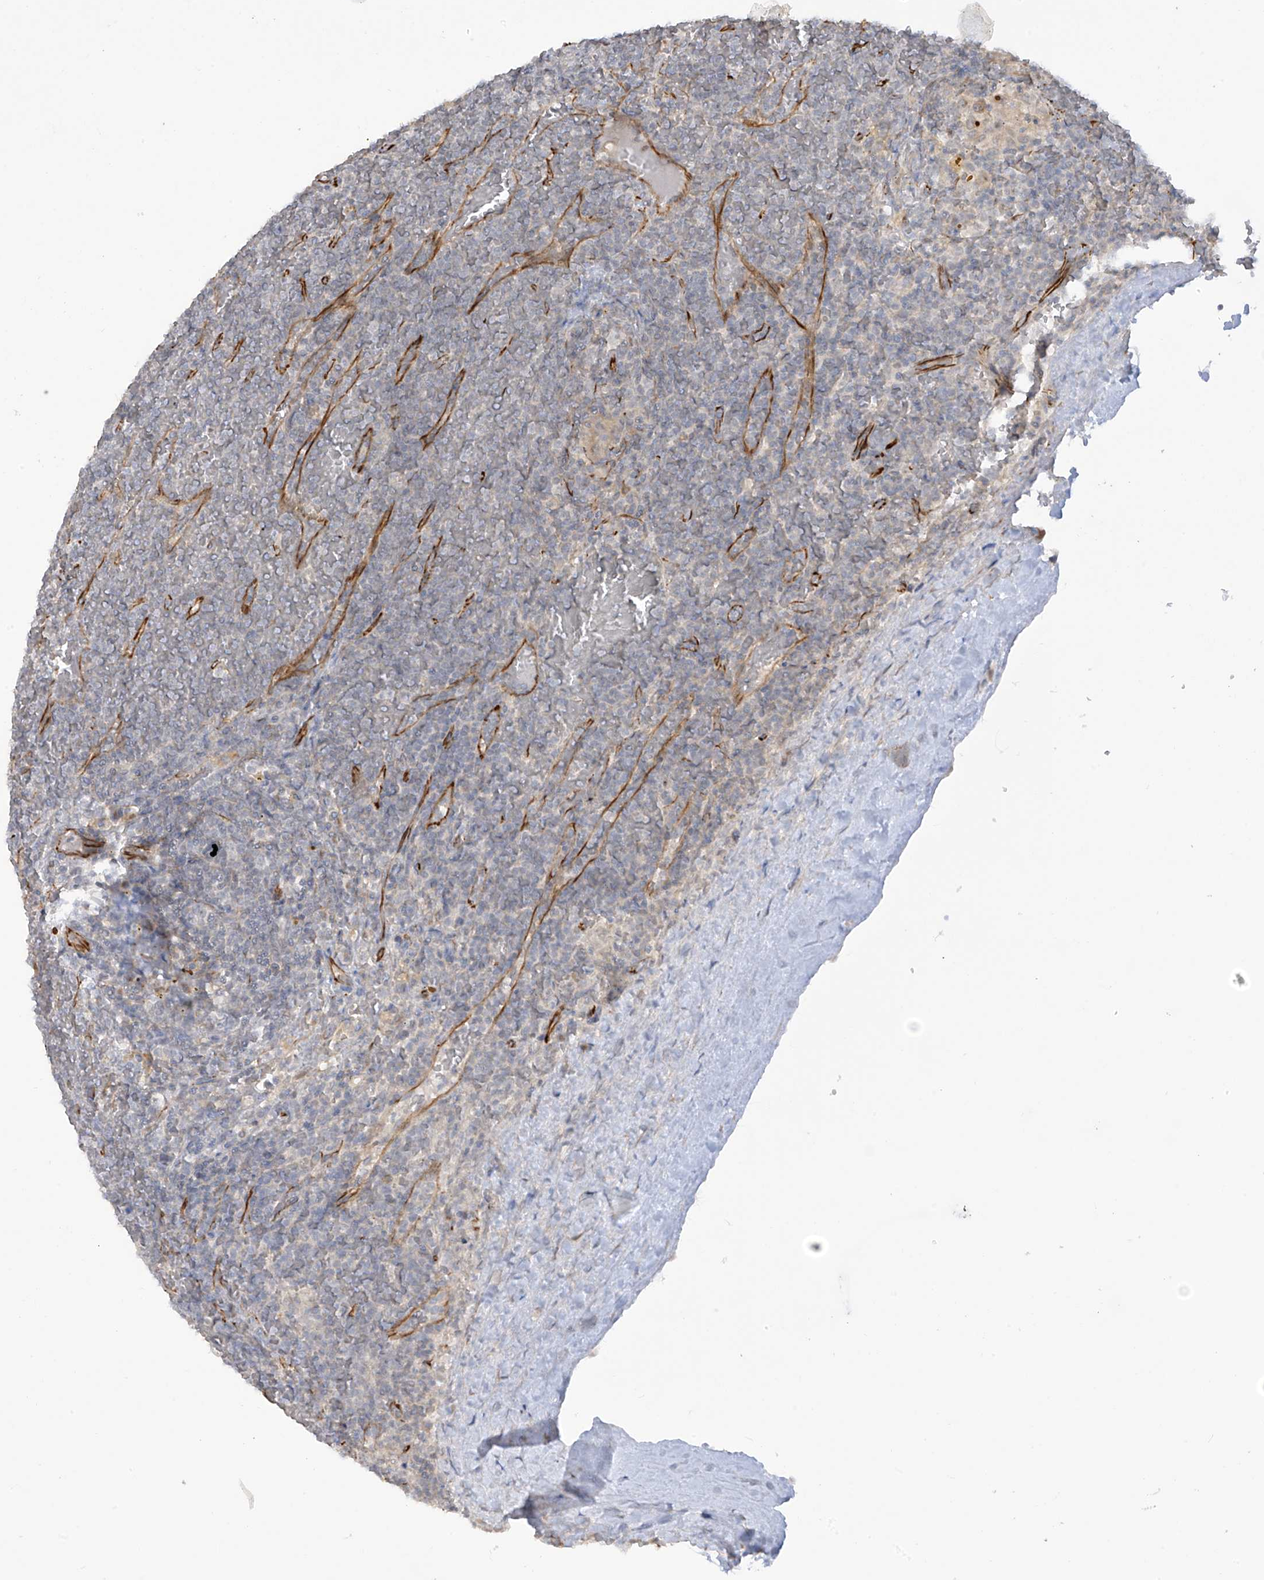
{"staining": {"intensity": "negative", "quantity": "none", "location": "none"}, "tissue": "lymphoma", "cell_type": "Tumor cells", "image_type": "cancer", "snomed": [{"axis": "morphology", "description": "Malignant lymphoma, non-Hodgkin's type, Low grade"}, {"axis": "topography", "description": "Spleen"}], "caption": "Immunohistochemistry micrograph of human malignant lymphoma, non-Hodgkin's type (low-grade) stained for a protein (brown), which demonstrates no staining in tumor cells.", "gene": "HS6ST2", "patient": {"sex": "female", "age": 19}}